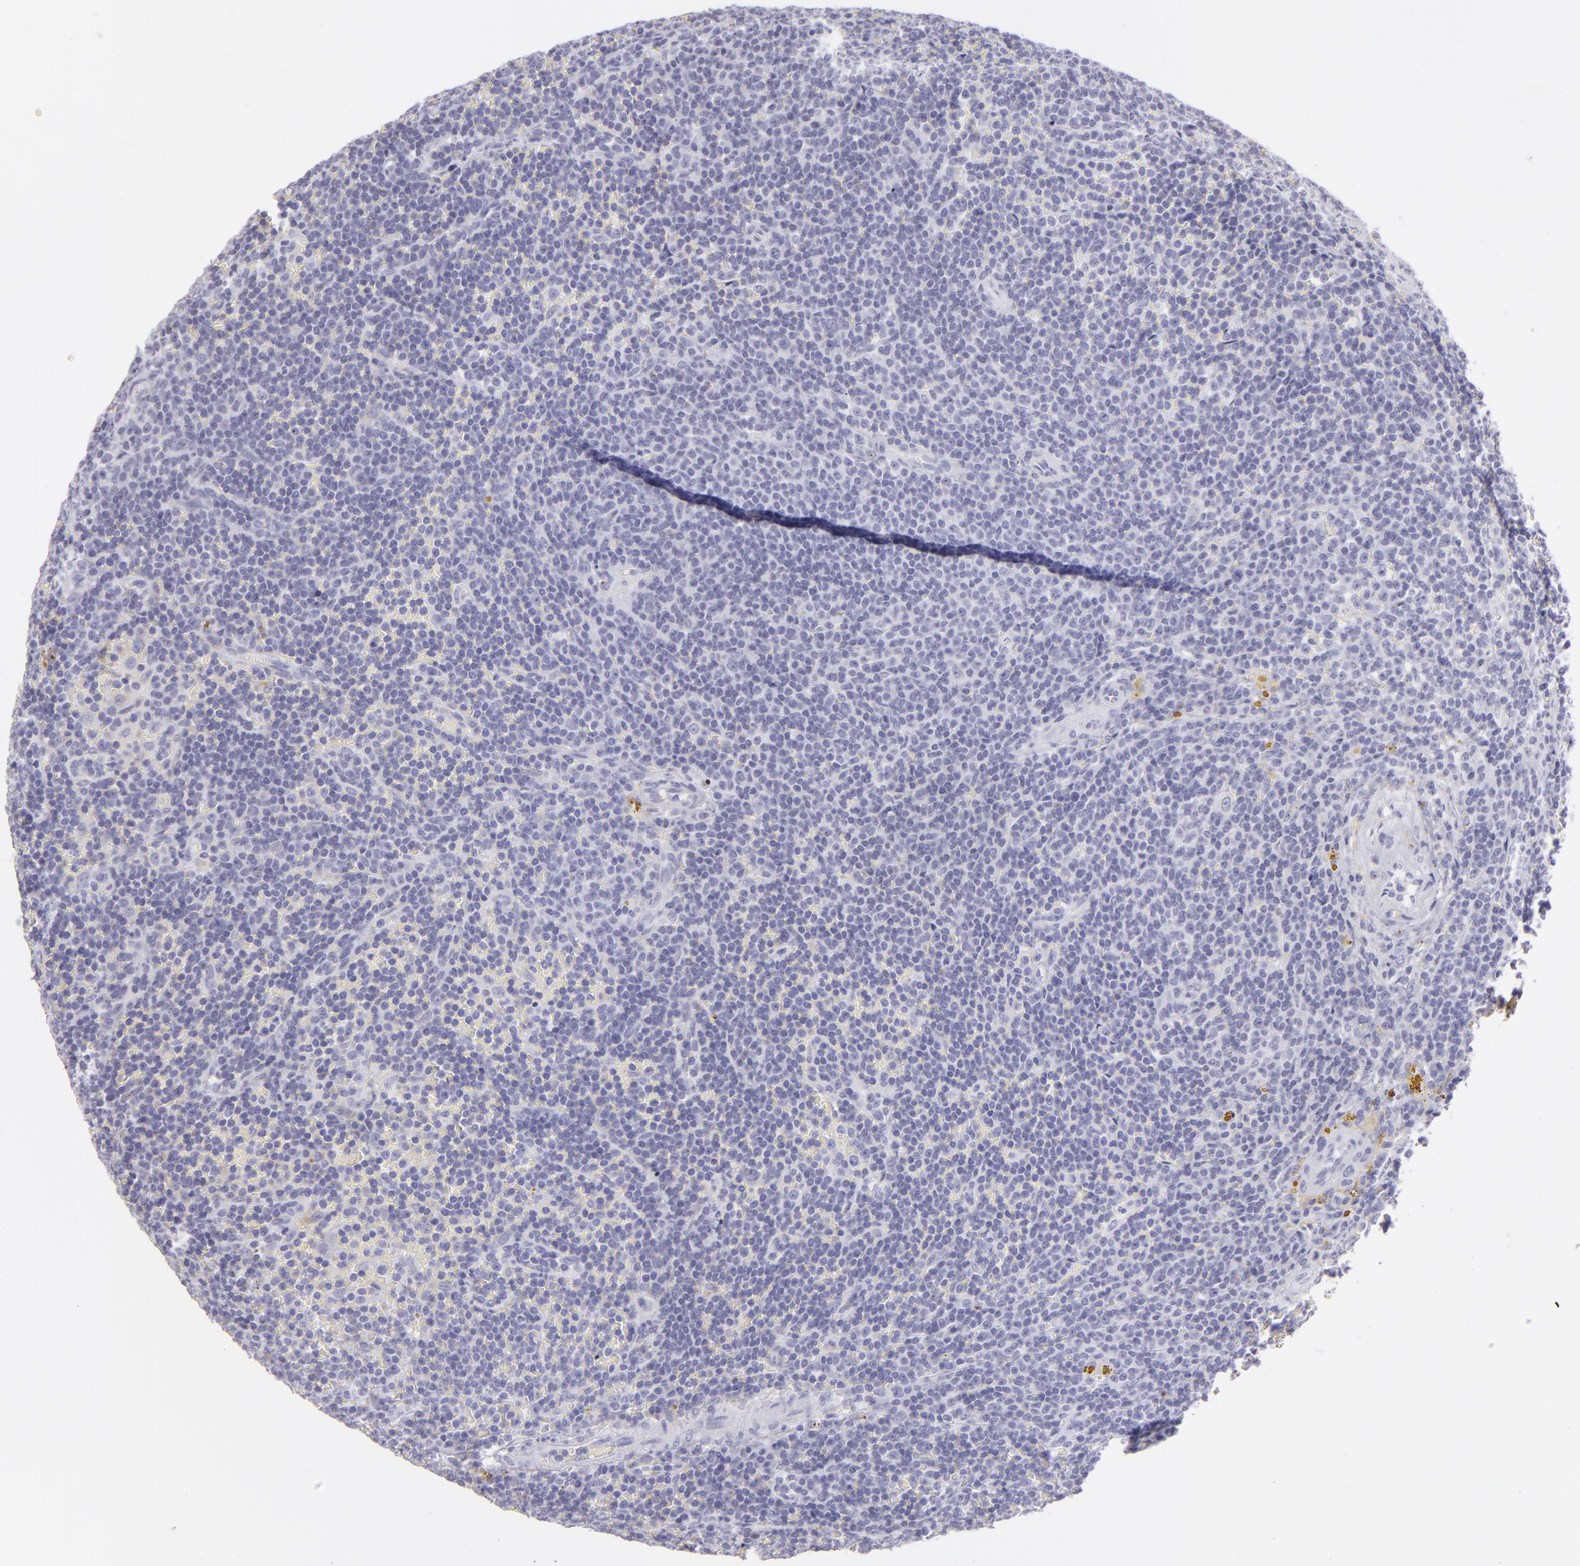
{"staining": {"intensity": "moderate", "quantity": "<25%", "location": "cytoplasmic/membranous"}, "tissue": "lymphoma", "cell_type": "Tumor cells", "image_type": "cancer", "snomed": [{"axis": "morphology", "description": "Malignant lymphoma, non-Hodgkin's type, Low grade"}, {"axis": "topography", "description": "Spleen"}], "caption": "Moderate cytoplasmic/membranous staining is present in approximately <25% of tumor cells in lymphoma. (brown staining indicates protein expression, while blue staining denotes nuclei).", "gene": "FLG", "patient": {"sex": "male", "age": 80}}